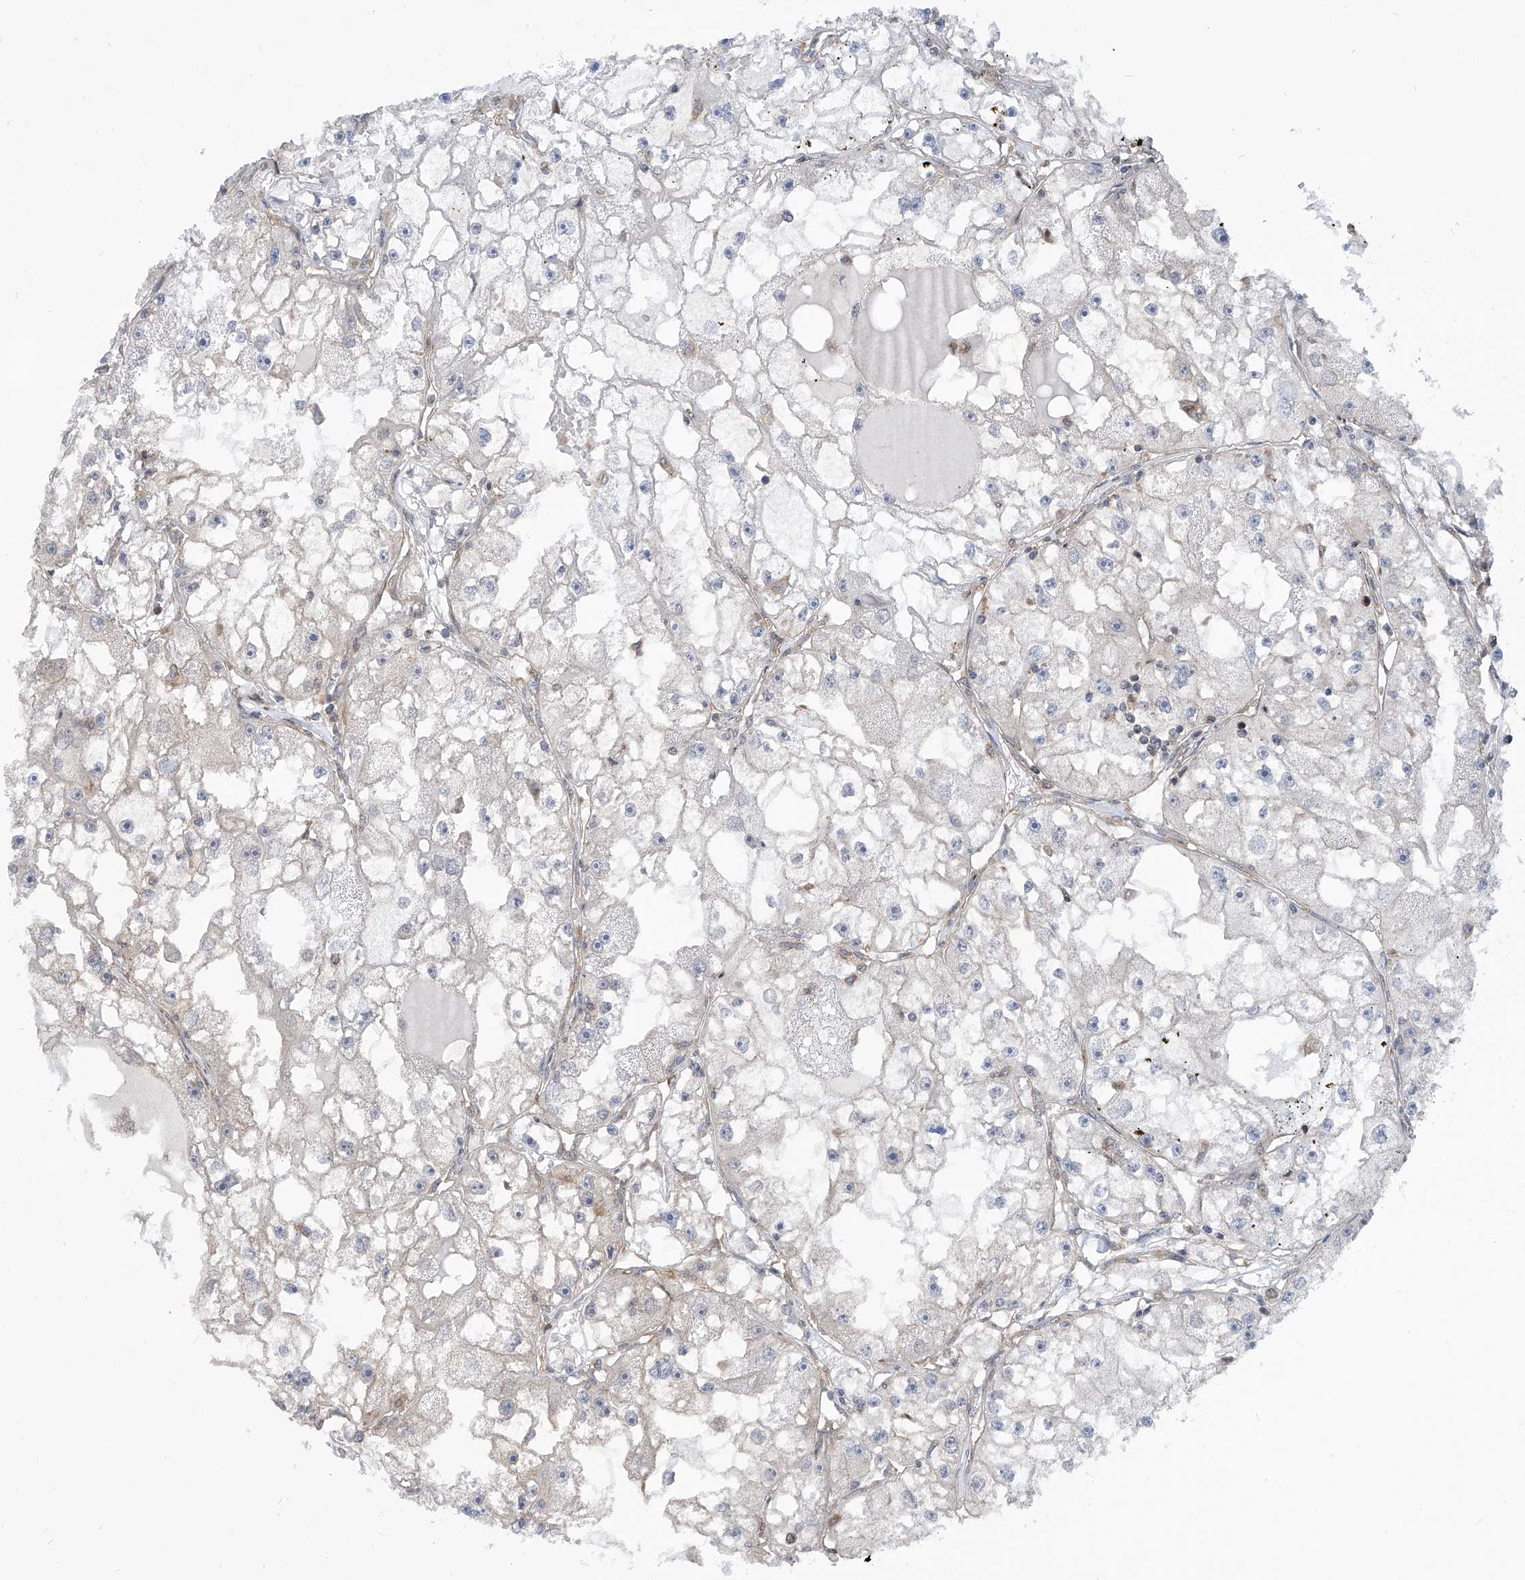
{"staining": {"intensity": "negative", "quantity": "none", "location": "none"}, "tissue": "renal cancer", "cell_type": "Tumor cells", "image_type": "cancer", "snomed": [{"axis": "morphology", "description": "Adenocarcinoma, NOS"}, {"axis": "topography", "description": "Kidney"}], "caption": "Renal cancer was stained to show a protein in brown. There is no significant positivity in tumor cells. (Immunohistochemistry, brightfield microscopy, high magnification).", "gene": "EIF3M", "patient": {"sex": "male", "age": 56}}